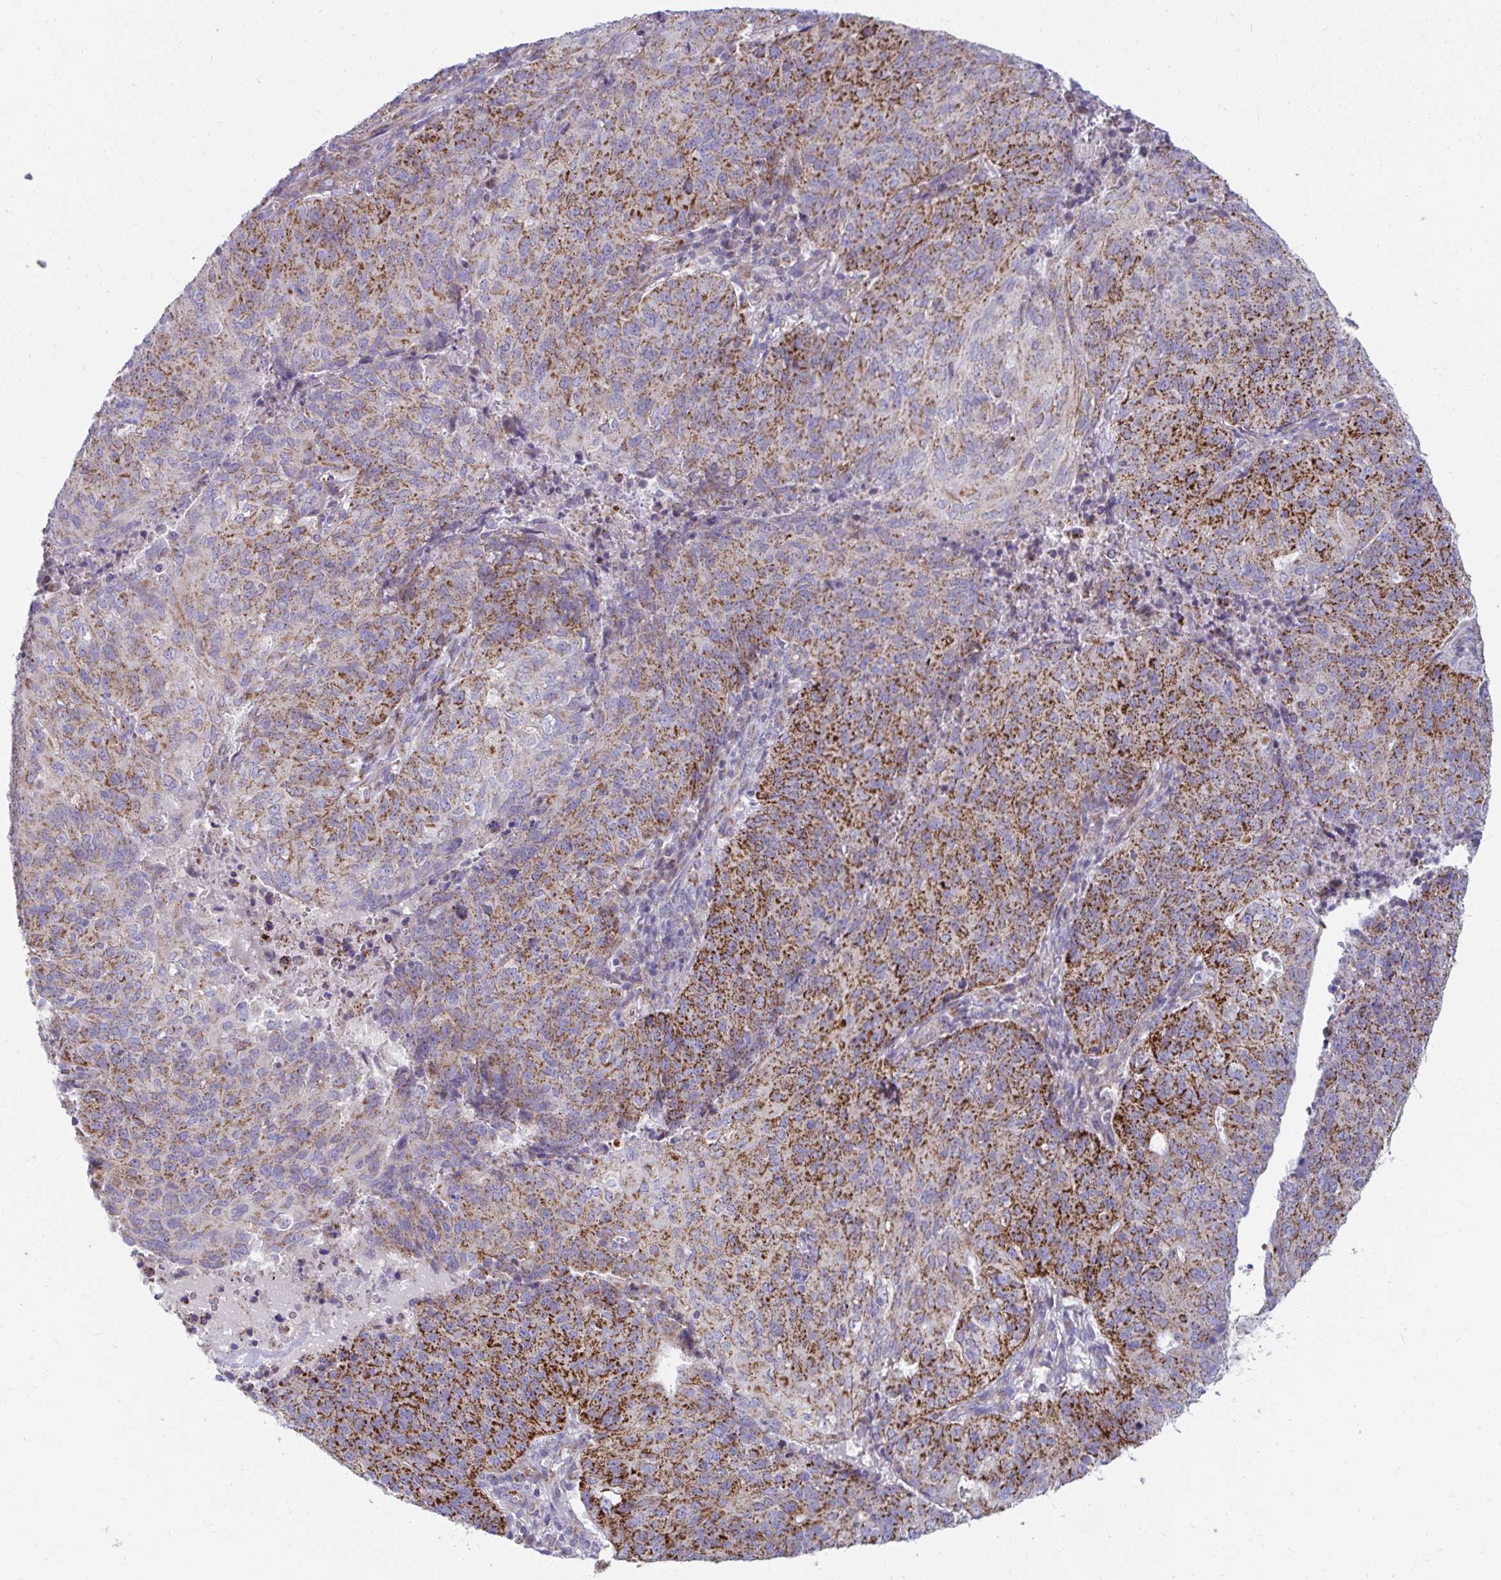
{"staining": {"intensity": "strong", "quantity": ">75%", "location": "cytoplasmic/membranous"}, "tissue": "endometrial cancer", "cell_type": "Tumor cells", "image_type": "cancer", "snomed": [{"axis": "morphology", "description": "Adenocarcinoma, NOS"}, {"axis": "topography", "description": "Endometrium"}], "caption": "Endometrial cancer stained with IHC demonstrates strong cytoplasmic/membranous staining in approximately >75% of tumor cells. The protein of interest is shown in brown color, while the nuclei are stained blue.", "gene": "EXOC5", "patient": {"sex": "female", "age": 82}}